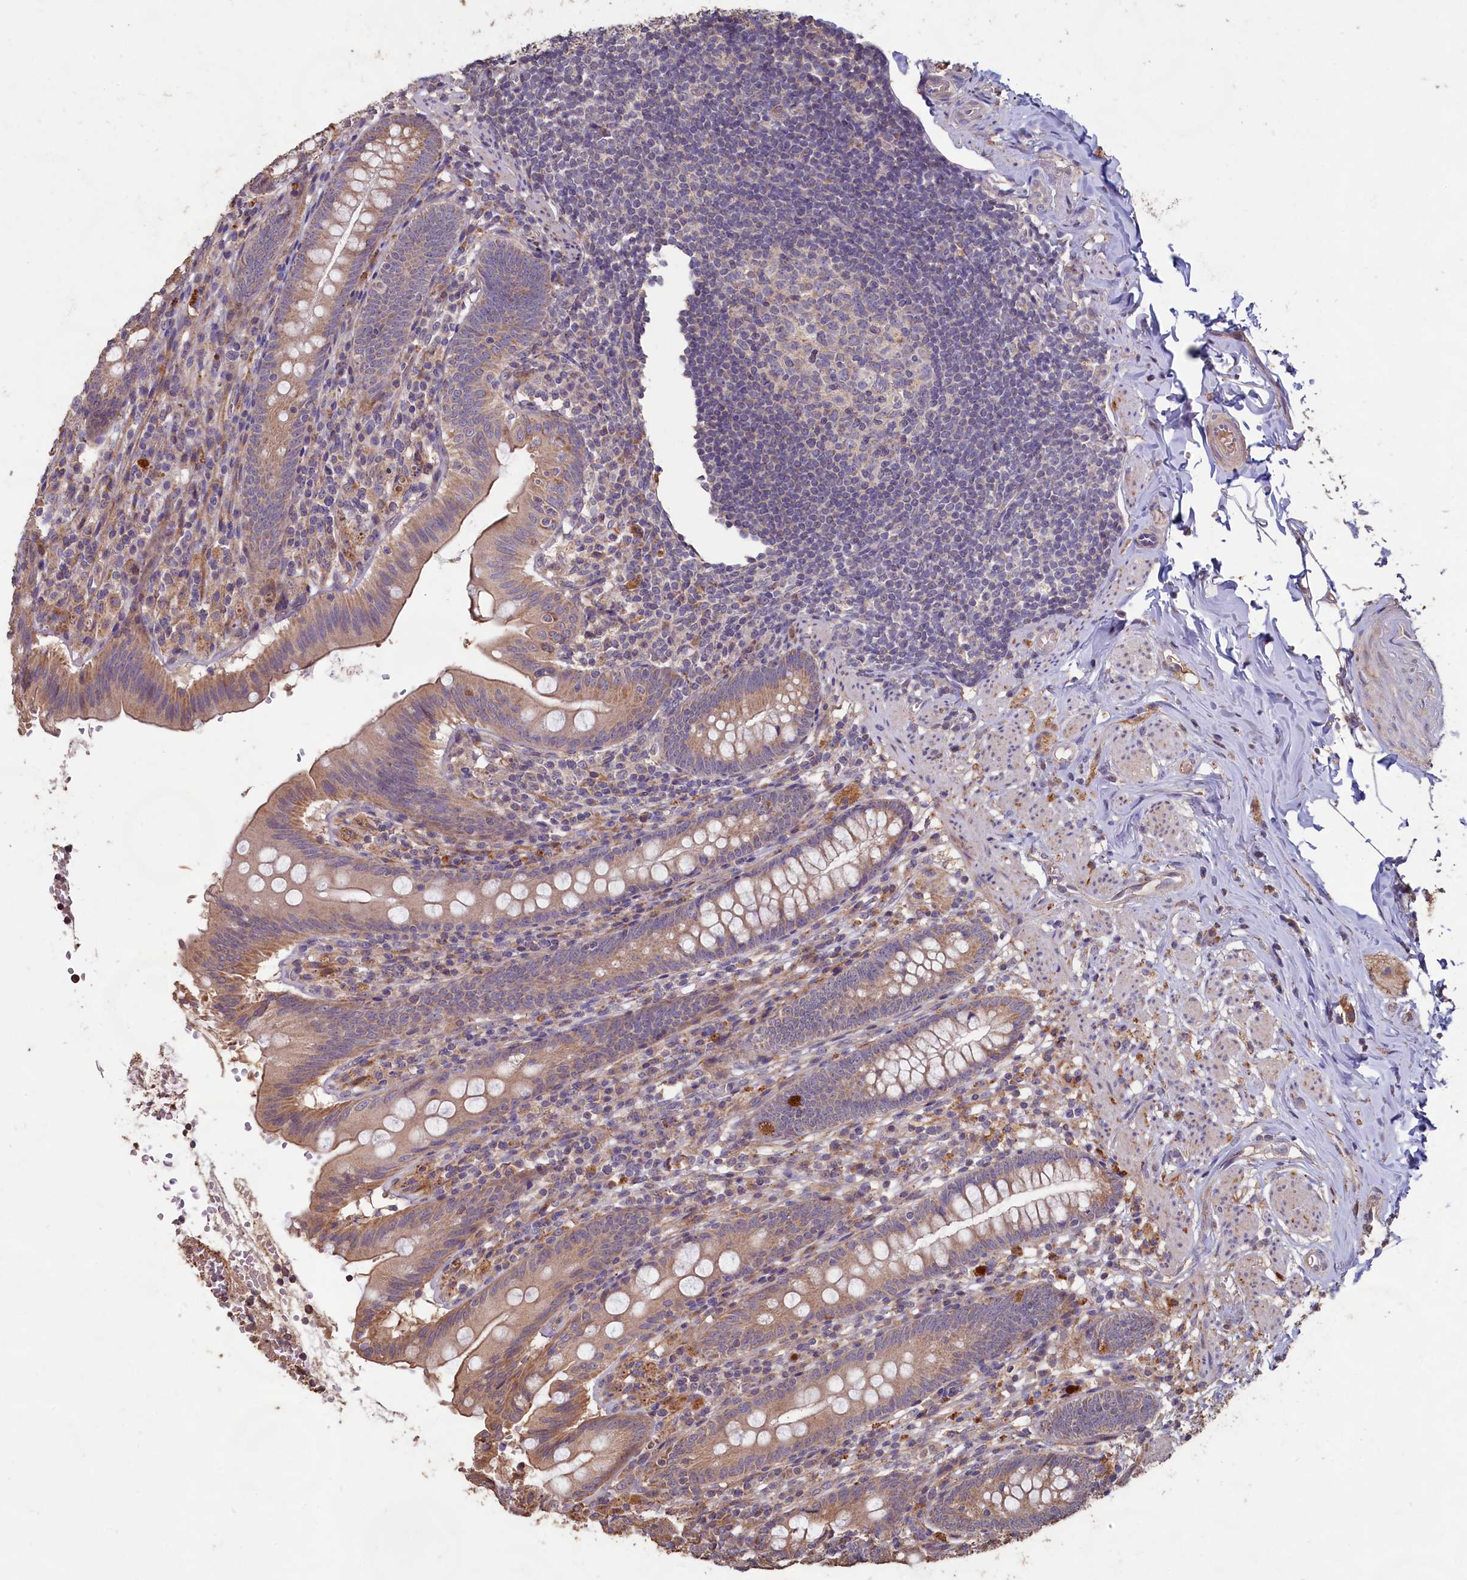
{"staining": {"intensity": "moderate", "quantity": "<25%", "location": "cytoplasmic/membranous"}, "tissue": "appendix", "cell_type": "Glandular cells", "image_type": "normal", "snomed": [{"axis": "morphology", "description": "Normal tissue, NOS"}, {"axis": "topography", "description": "Appendix"}], "caption": "Immunohistochemical staining of benign human appendix reveals moderate cytoplasmic/membranous protein positivity in about <25% of glandular cells.", "gene": "FUNDC1", "patient": {"sex": "male", "age": 55}}